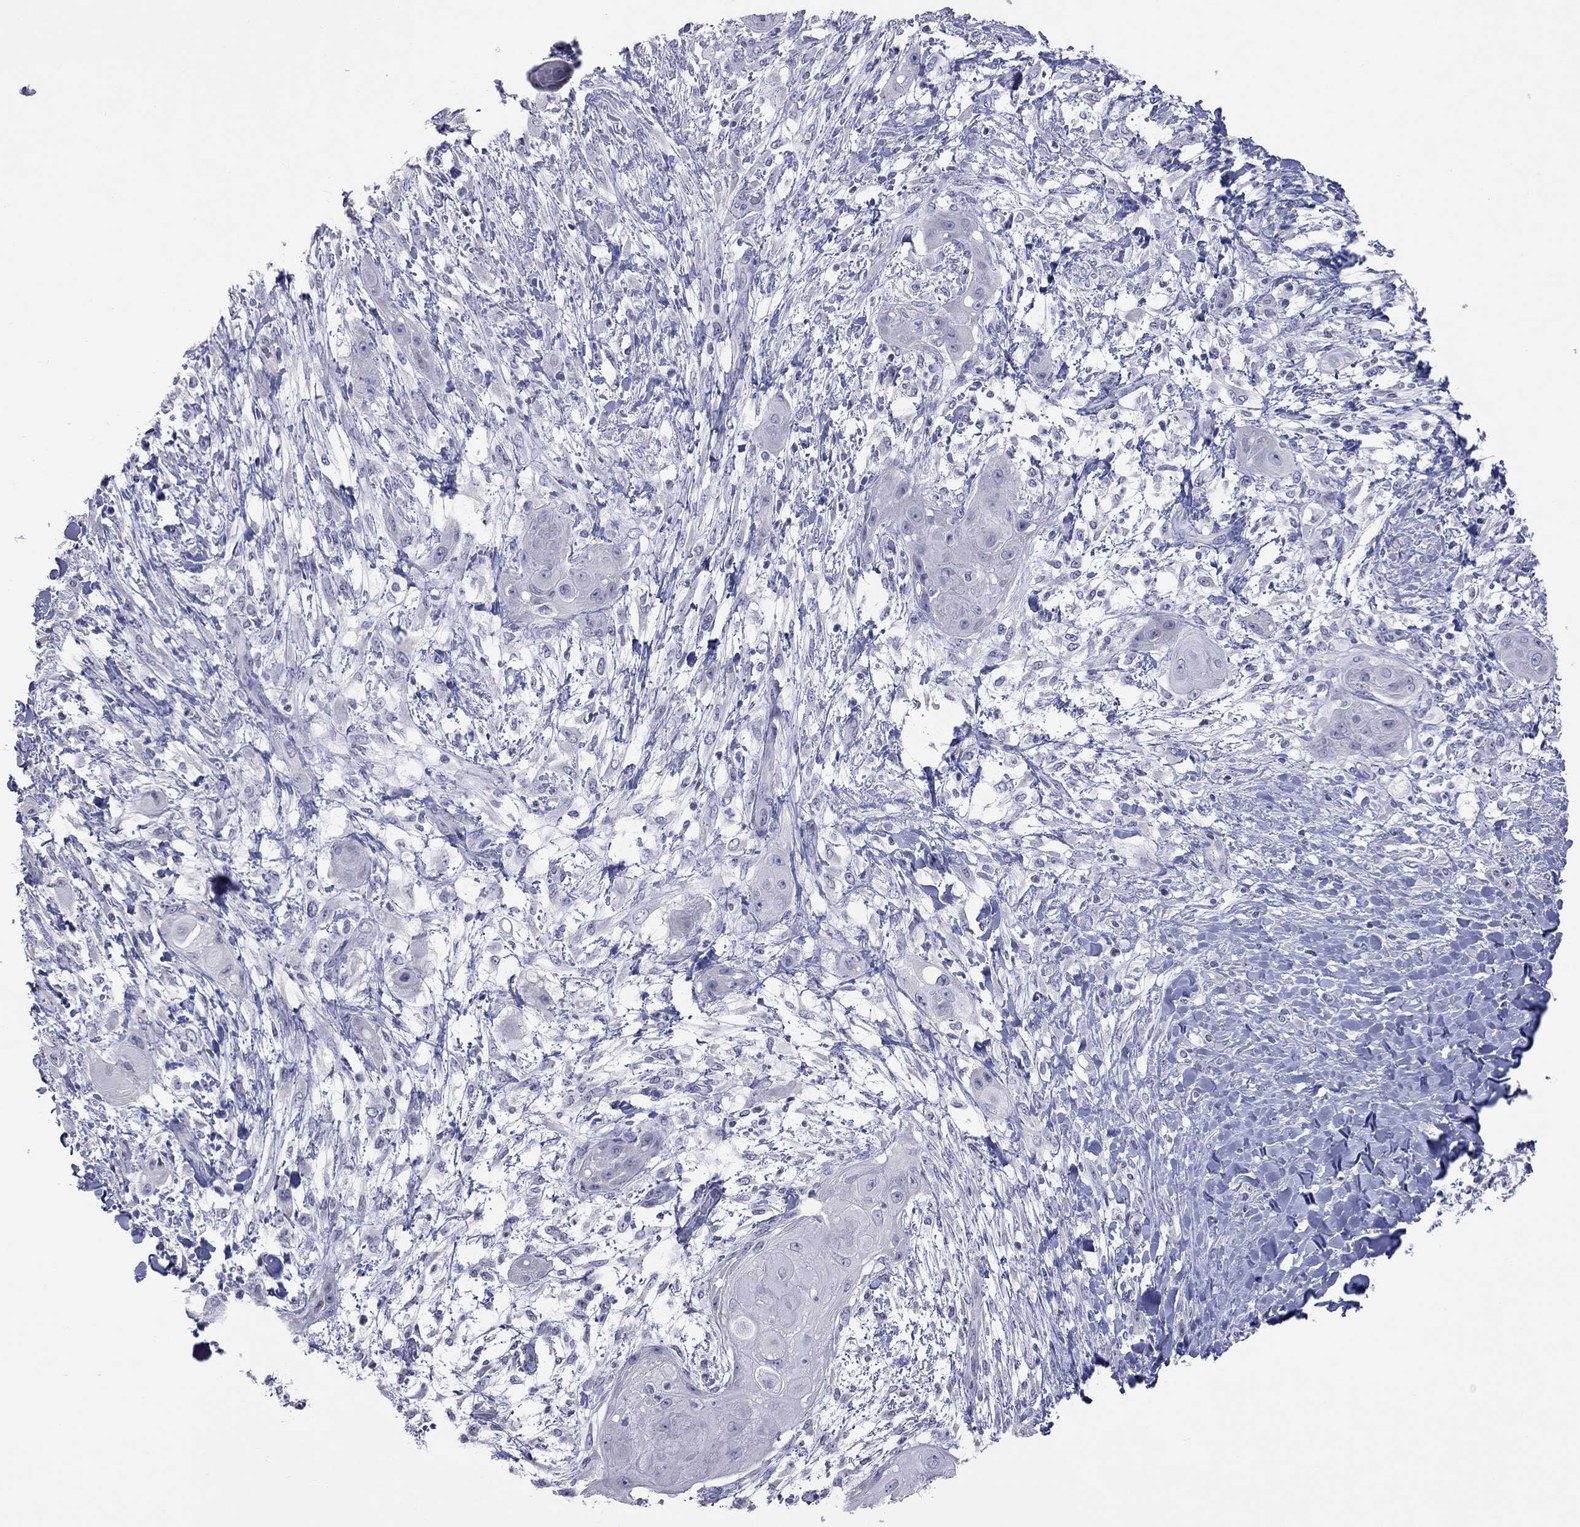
{"staining": {"intensity": "negative", "quantity": "none", "location": "none"}, "tissue": "skin cancer", "cell_type": "Tumor cells", "image_type": "cancer", "snomed": [{"axis": "morphology", "description": "Squamous cell carcinoma, NOS"}, {"axis": "topography", "description": "Skin"}], "caption": "Micrograph shows no significant protein expression in tumor cells of skin squamous cell carcinoma. The staining is performed using DAB (3,3'-diaminobenzidine) brown chromogen with nuclei counter-stained in using hematoxylin.", "gene": "HYLS1", "patient": {"sex": "male", "age": 62}}